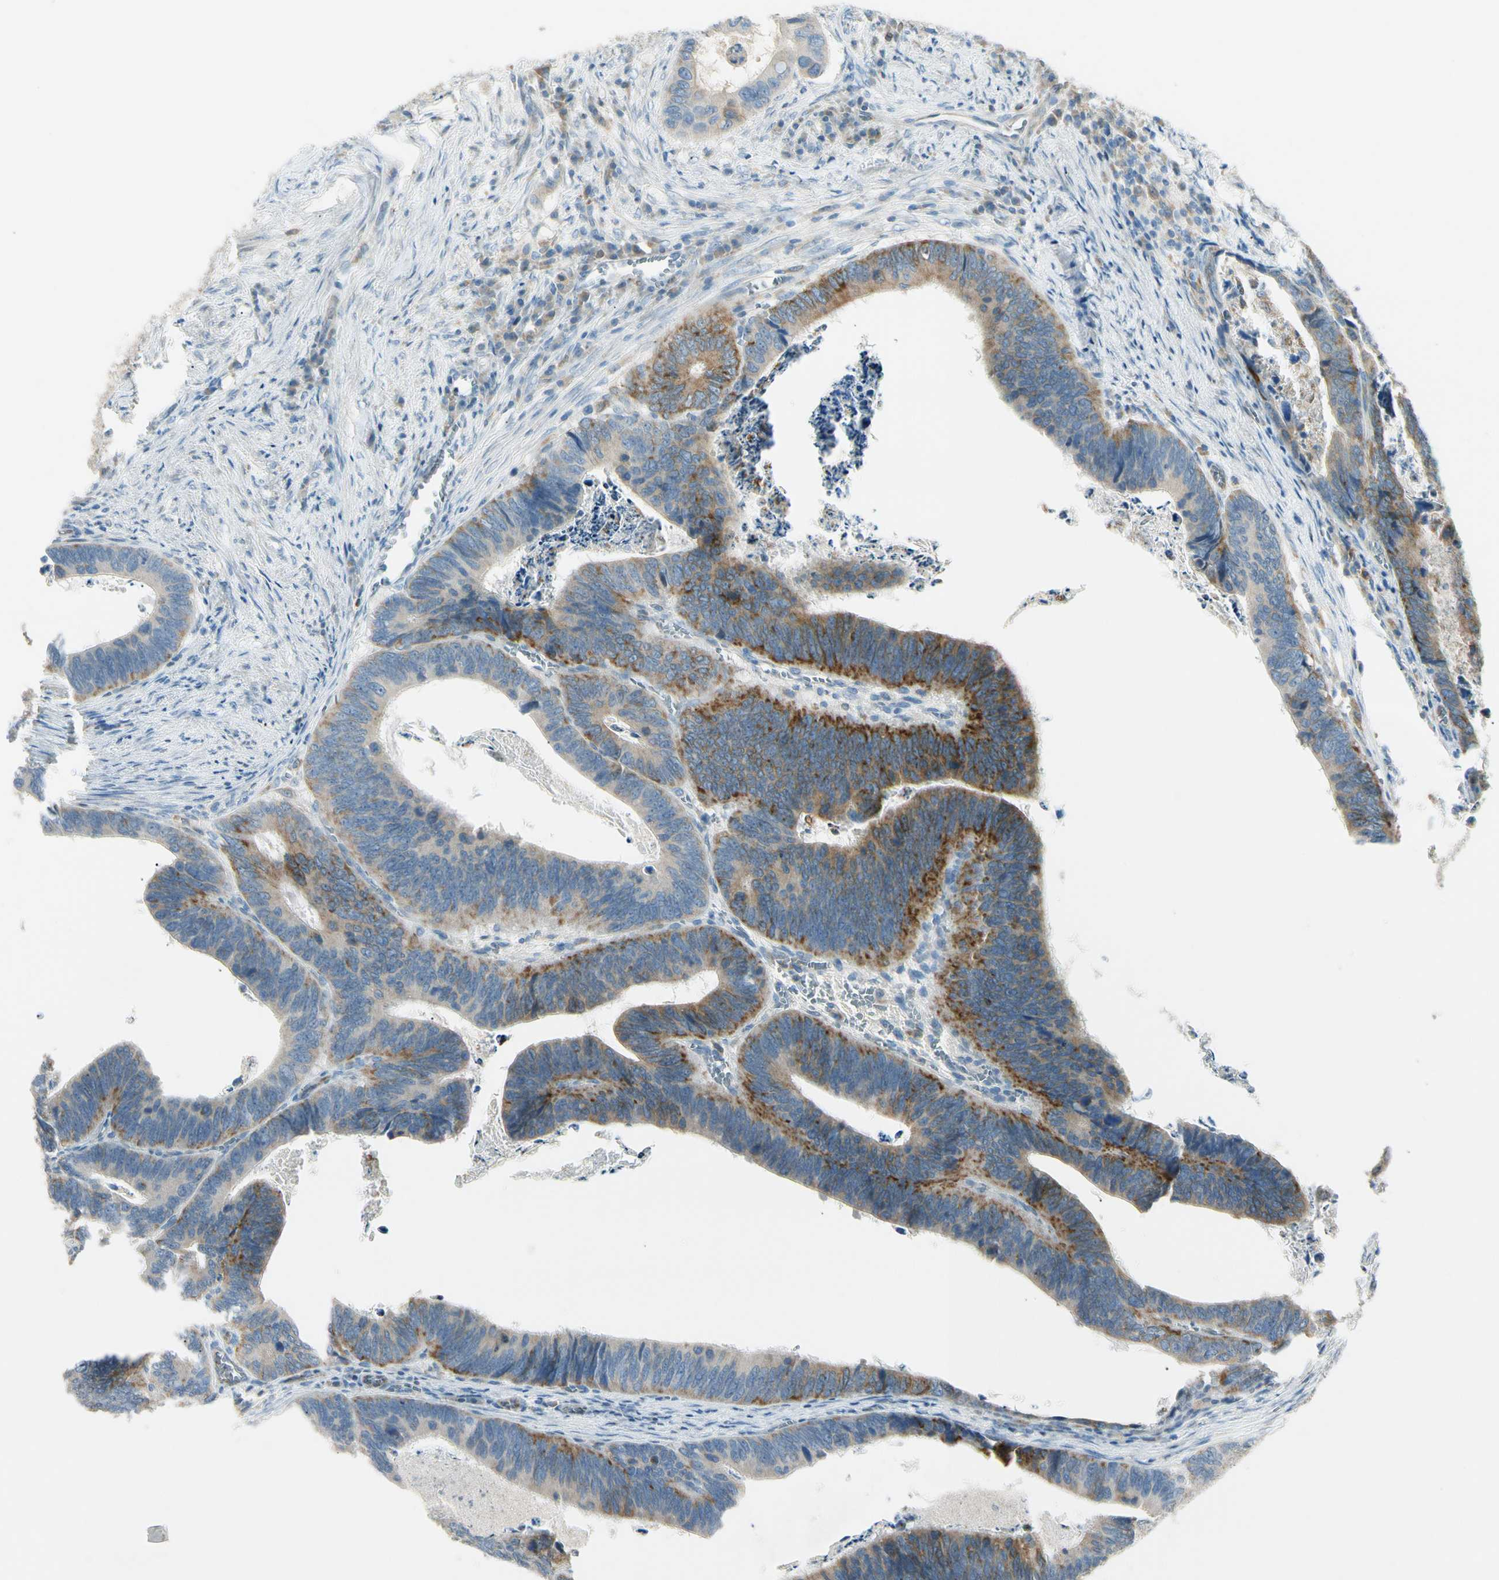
{"staining": {"intensity": "strong", "quantity": "25%-75%", "location": "cytoplasmic/membranous"}, "tissue": "colorectal cancer", "cell_type": "Tumor cells", "image_type": "cancer", "snomed": [{"axis": "morphology", "description": "Adenocarcinoma, NOS"}, {"axis": "topography", "description": "Colon"}], "caption": "Colorectal cancer (adenocarcinoma) stained for a protein reveals strong cytoplasmic/membranous positivity in tumor cells.", "gene": "LPCAT2", "patient": {"sex": "male", "age": 72}}